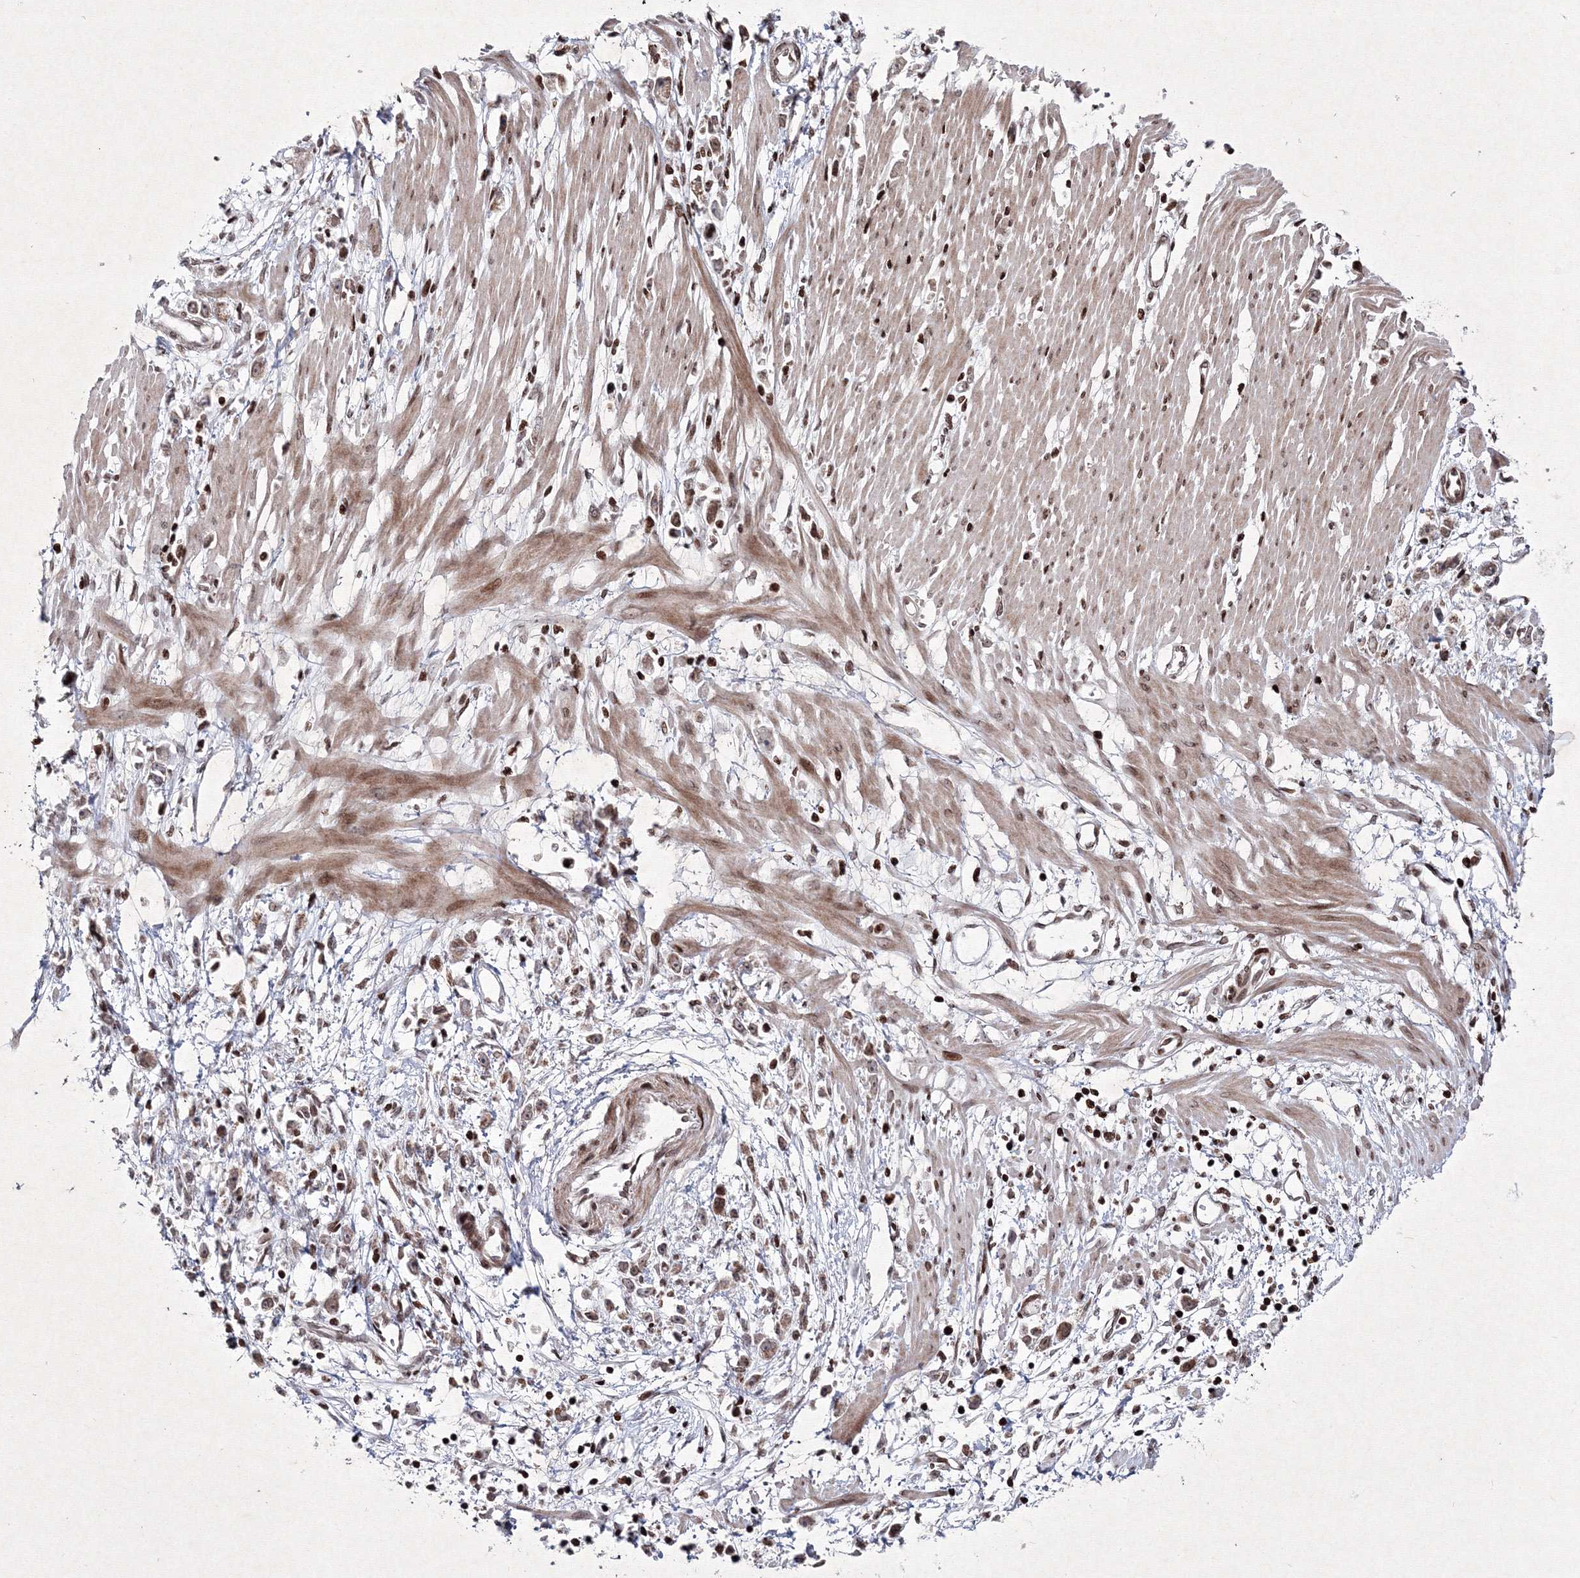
{"staining": {"intensity": "negative", "quantity": "none", "location": "none"}, "tissue": "stomach cancer", "cell_type": "Tumor cells", "image_type": "cancer", "snomed": [{"axis": "morphology", "description": "Adenocarcinoma, NOS"}, {"axis": "topography", "description": "Stomach"}], "caption": "Tumor cells are negative for protein expression in human stomach cancer.", "gene": "SMIM29", "patient": {"sex": "female", "age": 59}}